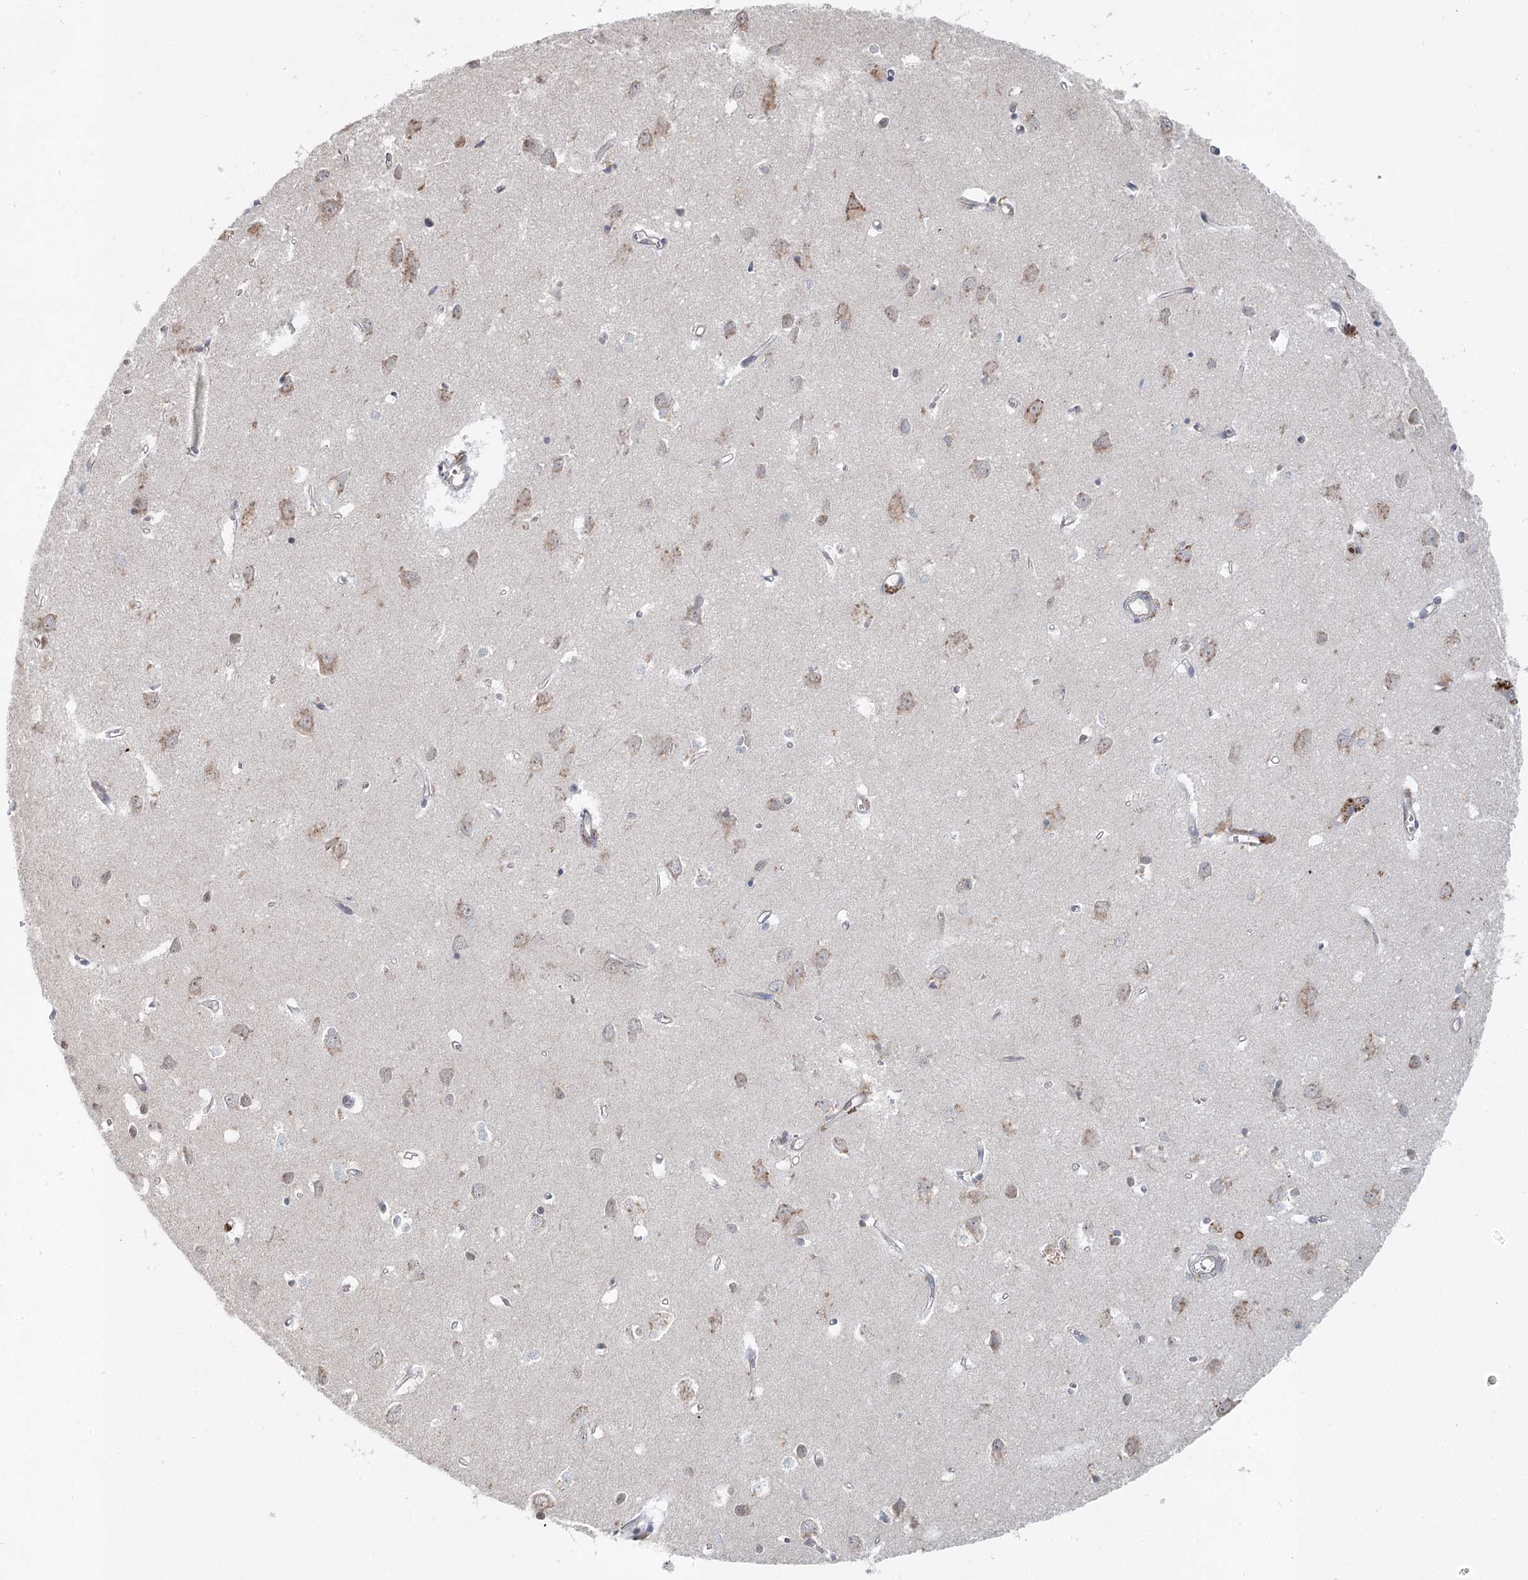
{"staining": {"intensity": "weak", "quantity": "<25%", "location": "nuclear"}, "tissue": "cerebral cortex", "cell_type": "Endothelial cells", "image_type": "normal", "snomed": [{"axis": "morphology", "description": "Normal tissue, NOS"}, {"axis": "topography", "description": "Cerebral cortex"}], "caption": "DAB (3,3'-diaminobenzidine) immunohistochemical staining of benign human cerebral cortex exhibits no significant staining in endothelial cells. (Immunohistochemistry, brightfield microscopy, high magnification).", "gene": "GPALPP1", "patient": {"sex": "female", "age": 64}}